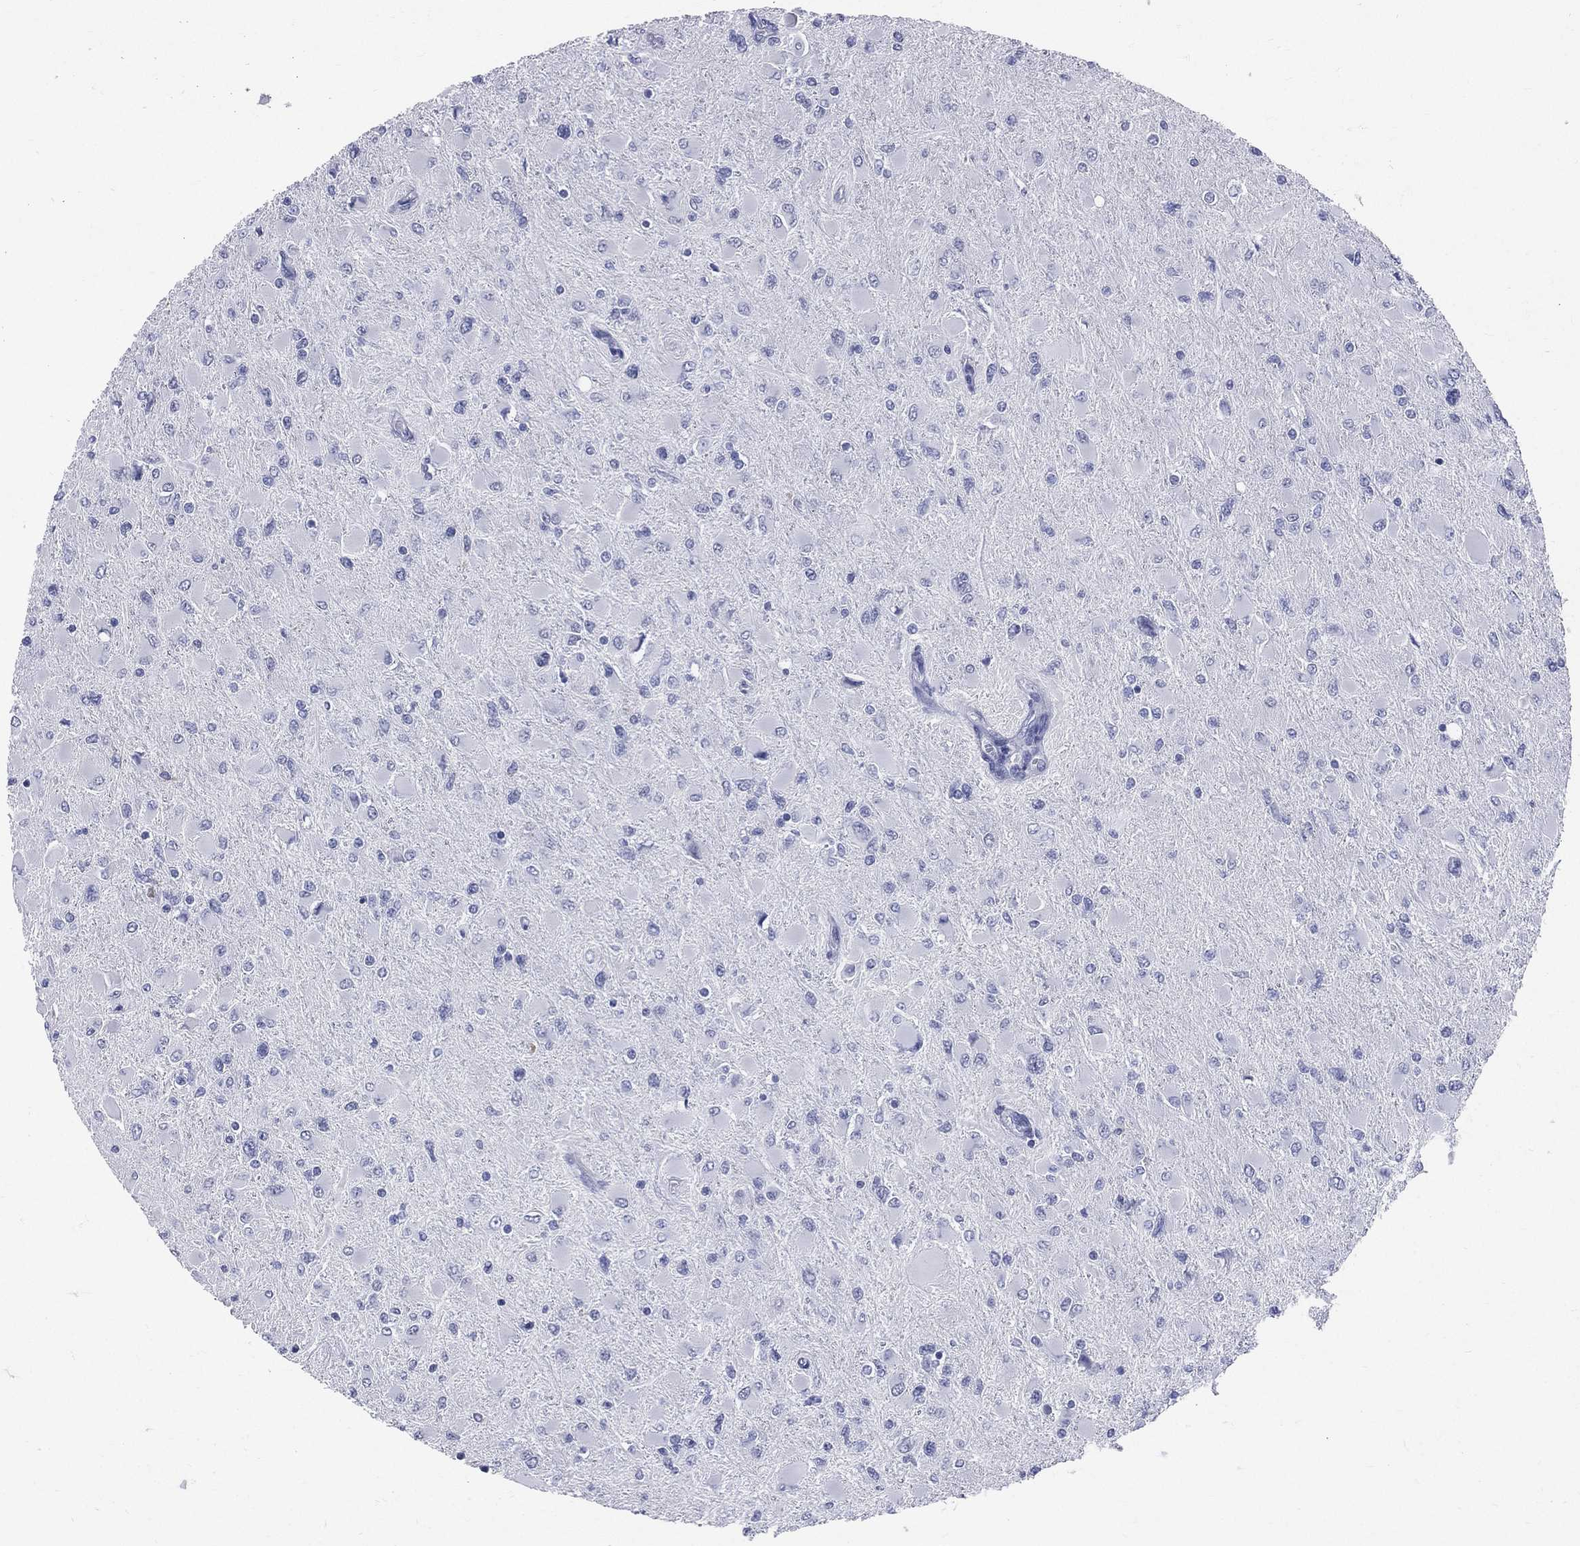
{"staining": {"intensity": "negative", "quantity": "none", "location": "none"}, "tissue": "glioma", "cell_type": "Tumor cells", "image_type": "cancer", "snomed": [{"axis": "morphology", "description": "Glioma, malignant, High grade"}, {"axis": "topography", "description": "Cerebral cortex"}], "caption": "Tumor cells show no significant expression in glioma.", "gene": "MLLT10", "patient": {"sex": "female", "age": 36}}